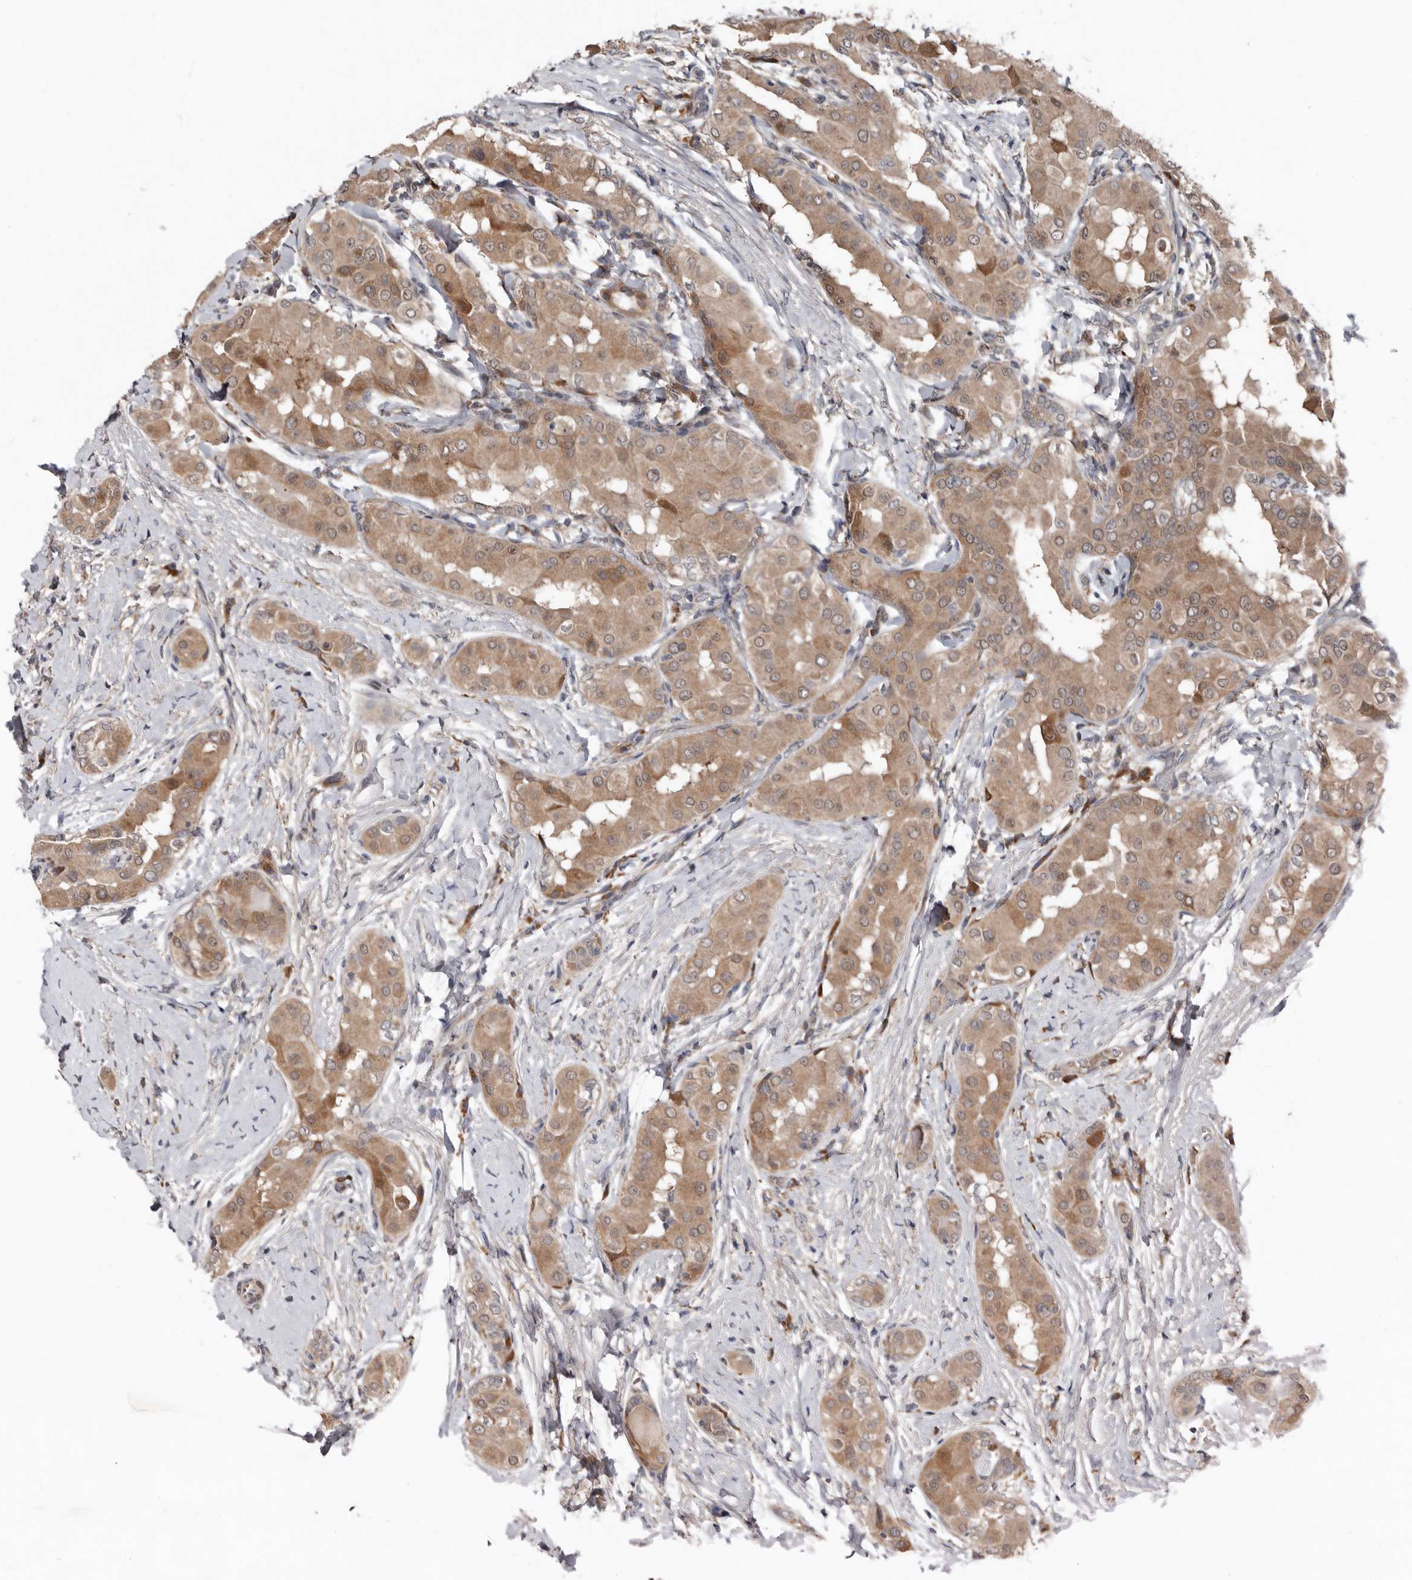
{"staining": {"intensity": "moderate", "quantity": ">75%", "location": "cytoplasmic/membranous"}, "tissue": "thyroid cancer", "cell_type": "Tumor cells", "image_type": "cancer", "snomed": [{"axis": "morphology", "description": "Papillary adenocarcinoma, NOS"}, {"axis": "topography", "description": "Thyroid gland"}], "caption": "Immunohistochemical staining of thyroid papillary adenocarcinoma reveals medium levels of moderate cytoplasmic/membranous positivity in approximately >75% of tumor cells.", "gene": "CHML", "patient": {"sex": "male", "age": 33}}